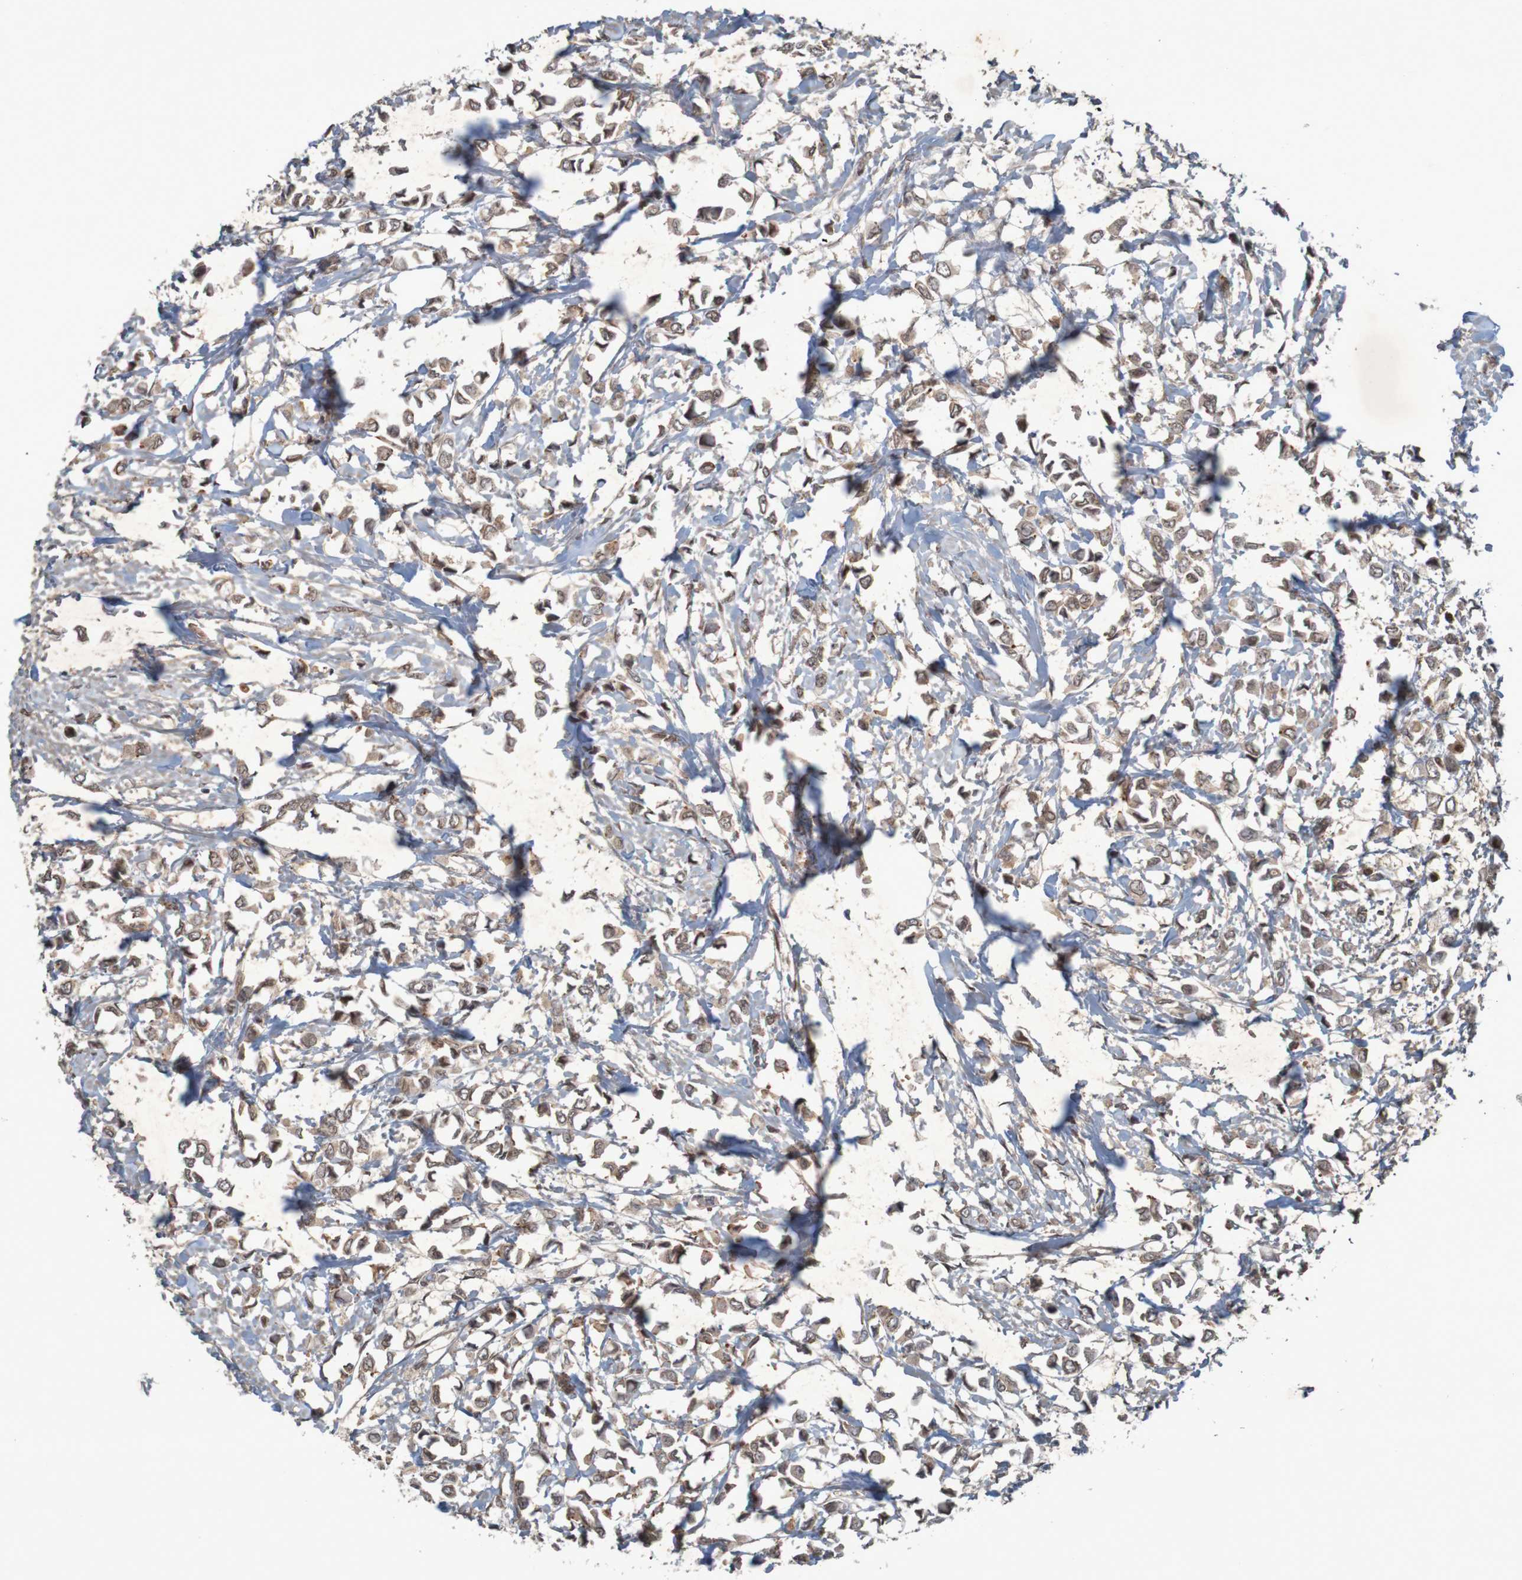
{"staining": {"intensity": "moderate", "quantity": ">75%", "location": "cytoplasmic/membranous"}, "tissue": "breast cancer", "cell_type": "Tumor cells", "image_type": "cancer", "snomed": [{"axis": "morphology", "description": "Lobular carcinoma"}, {"axis": "topography", "description": "Breast"}], "caption": "IHC photomicrograph of neoplastic tissue: lobular carcinoma (breast) stained using immunohistochemistry (IHC) shows medium levels of moderate protein expression localized specifically in the cytoplasmic/membranous of tumor cells, appearing as a cytoplasmic/membranous brown color.", "gene": "ARHGEF11", "patient": {"sex": "female", "age": 51}}